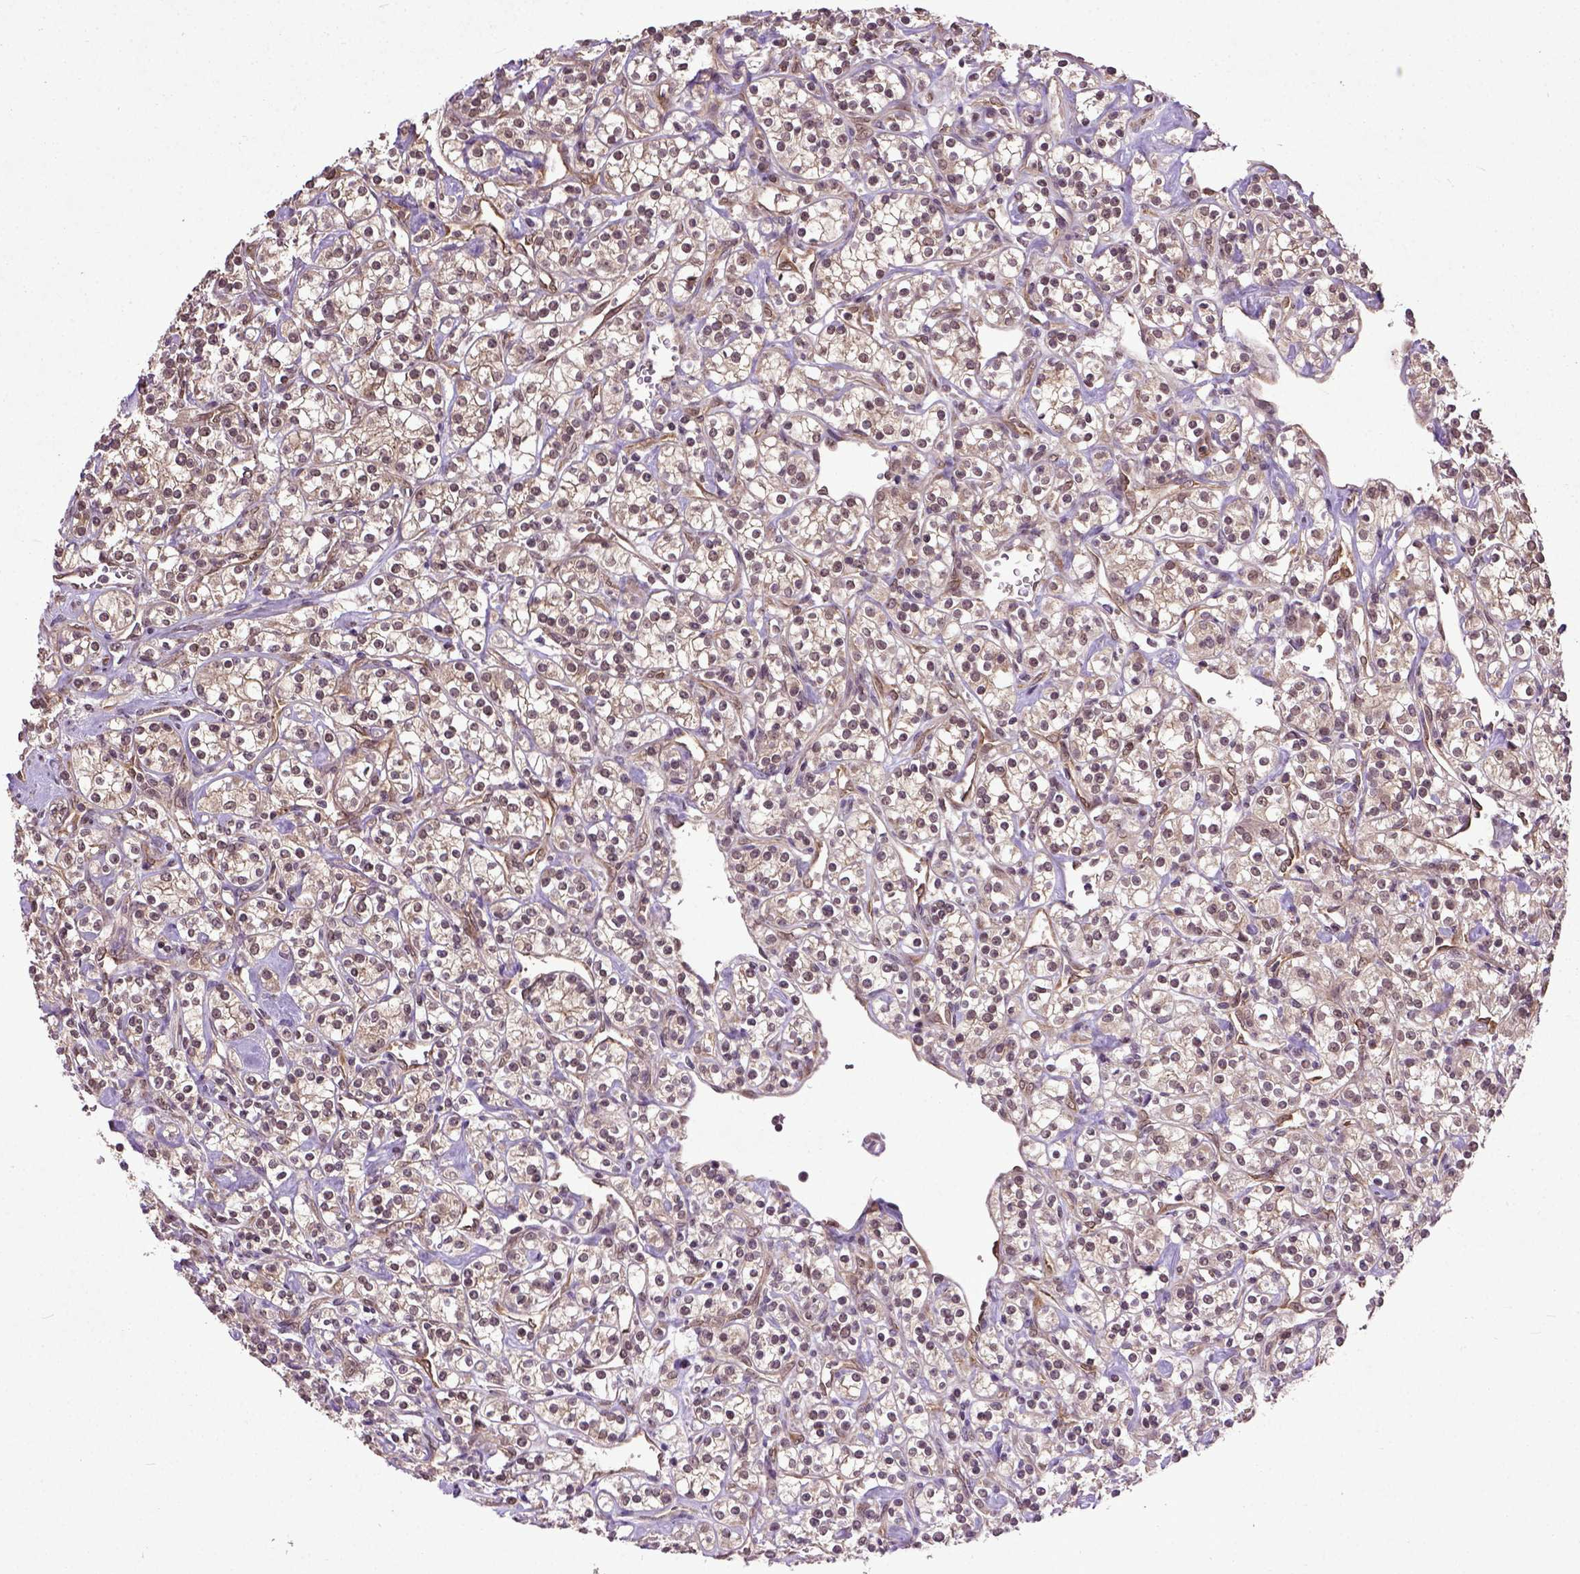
{"staining": {"intensity": "moderate", "quantity": "25%-75%", "location": "cytoplasmic/membranous,nuclear"}, "tissue": "renal cancer", "cell_type": "Tumor cells", "image_type": "cancer", "snomed": [{"axis": "morphology", "description": "Adenocarcinoma, NOS"}, {"axis": "topography", "description": "Kidney"}], "caption": "Tumor cells demonstrate medium levels of moderate cytoplasmic/membranous and nuclear positivity in approximately 25%-75% of cells in renal cancer (adenocarcinoma).", "gene": "UBA3", "patient": {"sex": "male", "age": 77}}